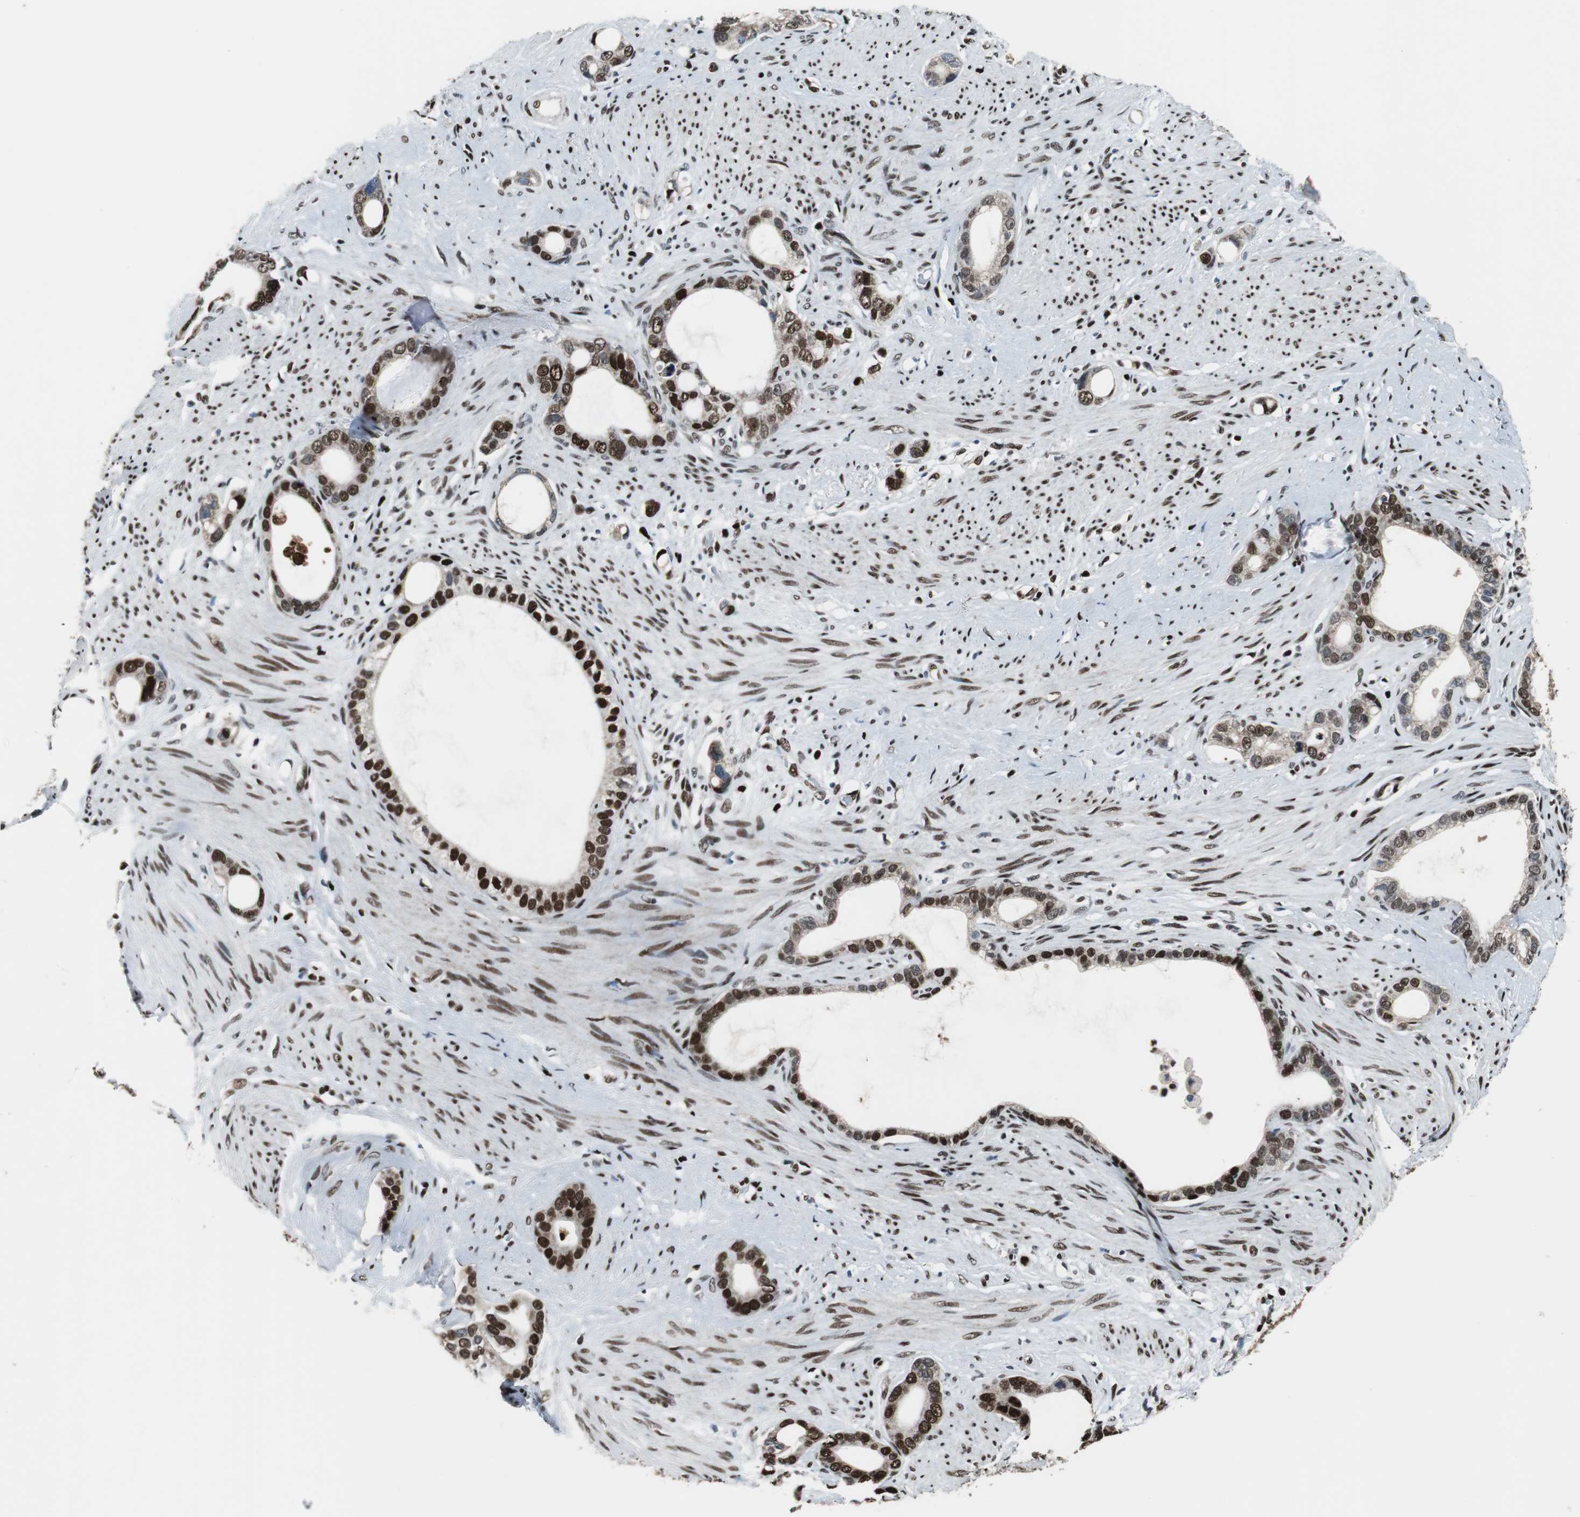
{"staining": {"intensity": "strong", "quantity": ">75%", "location": "nuclear"}, "tissue": "stomach cancer", "cell_type": "Tumor cells", "image_type": "cancer", "snomed": [{"axis": "morphology", "description": "Adenocarcinoma, NOS"}, {"axis": "topography", "description": "Stomach"}], "caption": "This histopathology image reveals immunohistochemistry staining of human stomach adenocarcinoma, with high strong nuclear staining in approximately >75% of tumor cells.", "gene": "HDAC1", "patient": {"sex": "female", "age": 75}}